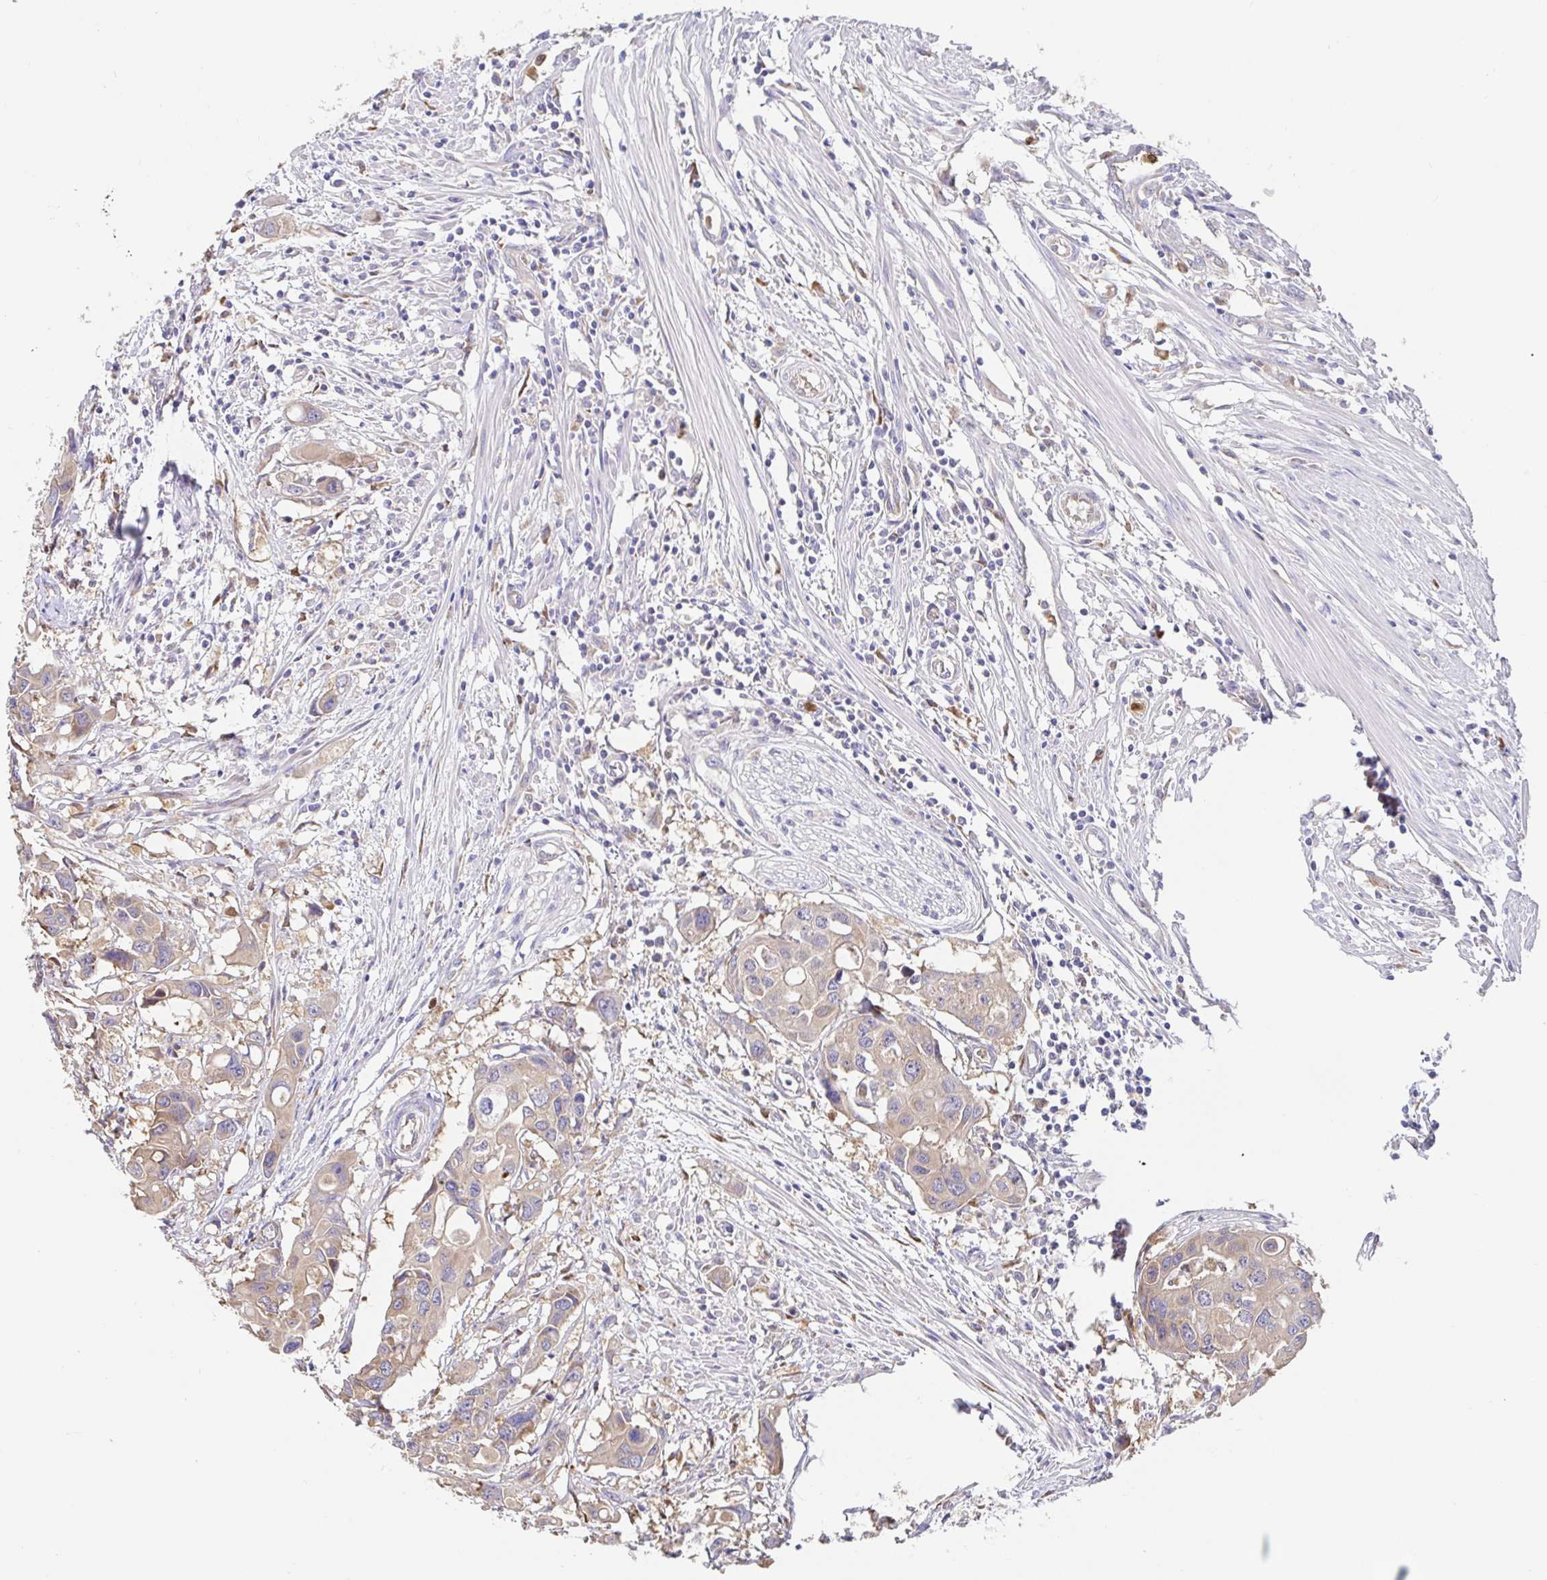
{"staining": {"intensity": "weak", "quantity": ">75%", "location": "cytoplasmic/membranous"}, "tissue": "colorectal cancer", "cell_type": "Tumor cells", "image_type": "cancer", "snomed": [{"axis": "morphology", "description": "Adenocarcinoma, NOS"}, {"axis": "topography", "description": "Colon"}], "caption": "This is an image of immunohistochemistry staining of colorectal cancer, which shows weak staining in the cytoplasmic/membranous of tumor cells.", "gene": "PDPK1", "patient": {"sex": "male", "age": 77}}